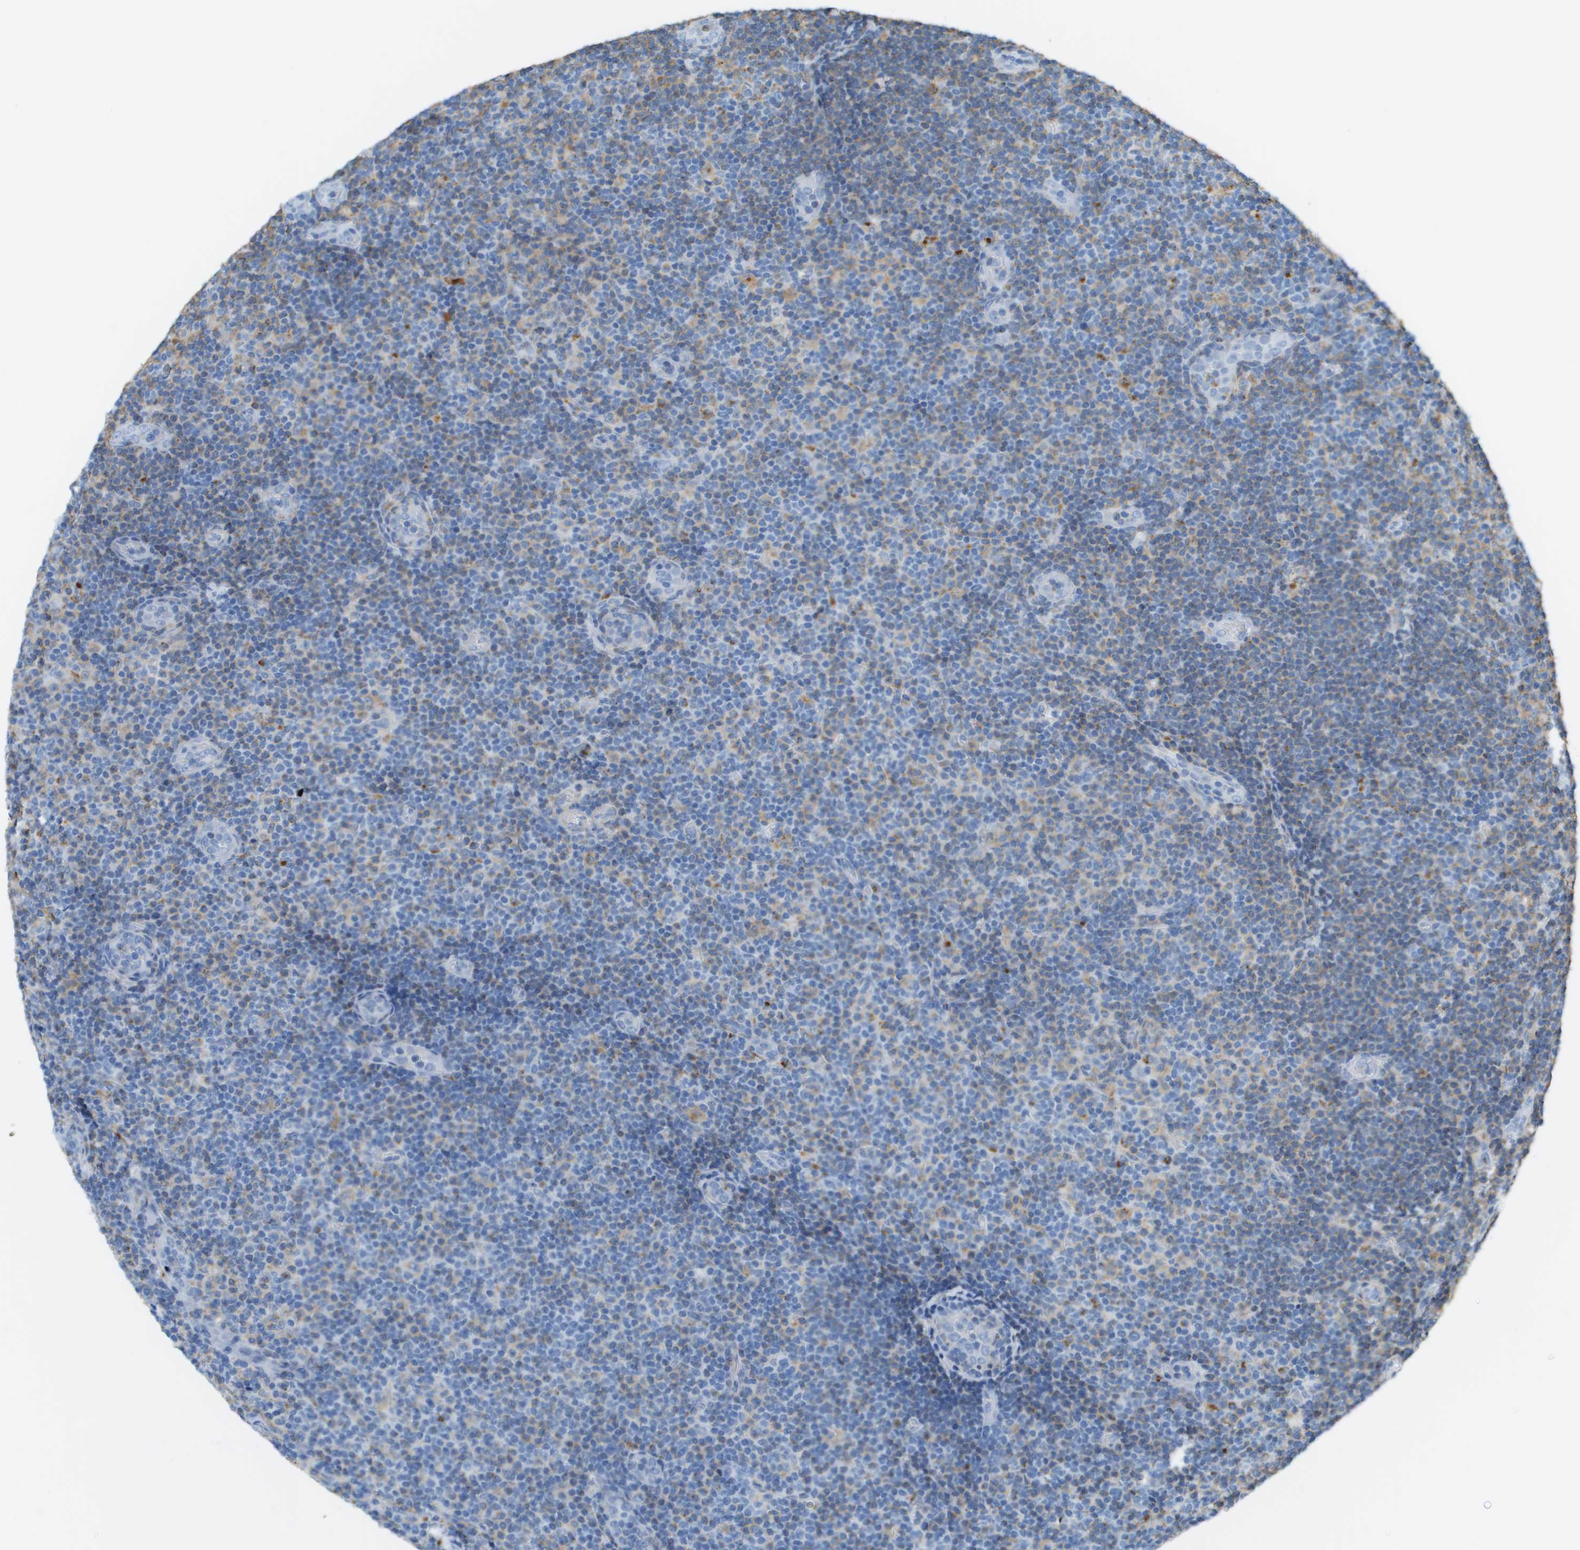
{"staining": {"intensity": "weak", "quantity": "25%-75%", "location": "cytoplasmic/membranous"}, "tissue": "lymphoma", "cell_type": "Tumor cells", "image_type": "cancer", "snomed": [{"axis": "morphology", "description": "Malignant lymphoma, non-Hodgkin's type, Low grade"}, {"axis": "topography", "description": "Lymph node"}], "caption": "Lymphoma stained with a brown dye demonstrates weak cytoplasmic/membranous positive expression in about 25%-75% of tumor cells.", "gene": "ZBTB43", "patient": {"sex": "male", "age": 83}}